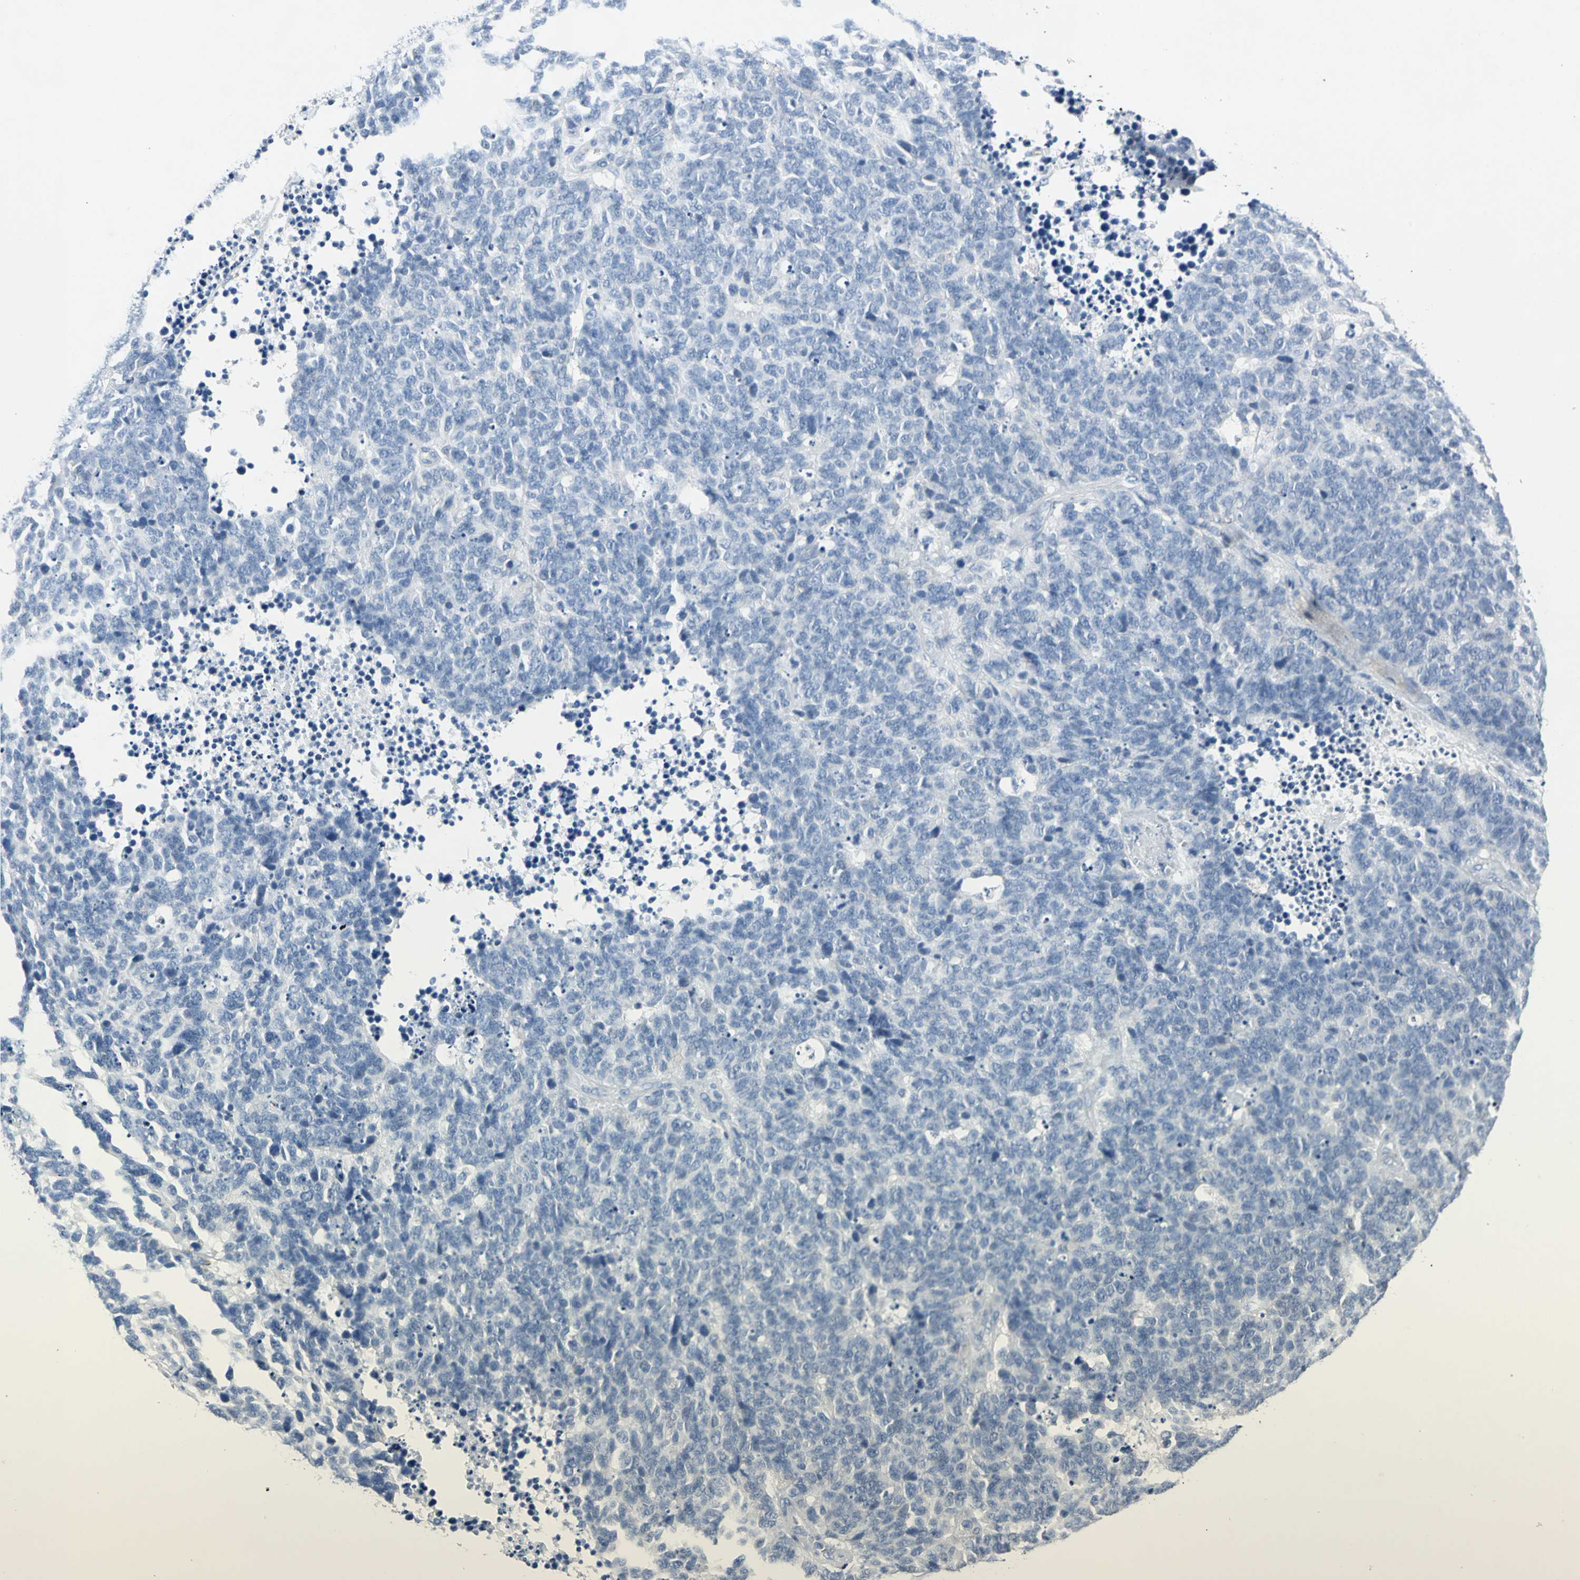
{"staining": {"intensity": "negative", "quantity": "none", "location": "none"}, "tissue": "lung cancer", "cell_type": "Tumor cells", "image_type": "cancer", "snomed": [{"axis": "morphology", "description": "Neoplasm, malignant, NOS"}, {"axis": "topography", "description": "Lung"}], "caption": "This is a micrograph of immunohistochemistry (IHC) staining of lung cancer, which shows no staining in tumor cells.", "gene": "EFNB3", "patient": {"sex": "female", "age": 58}}